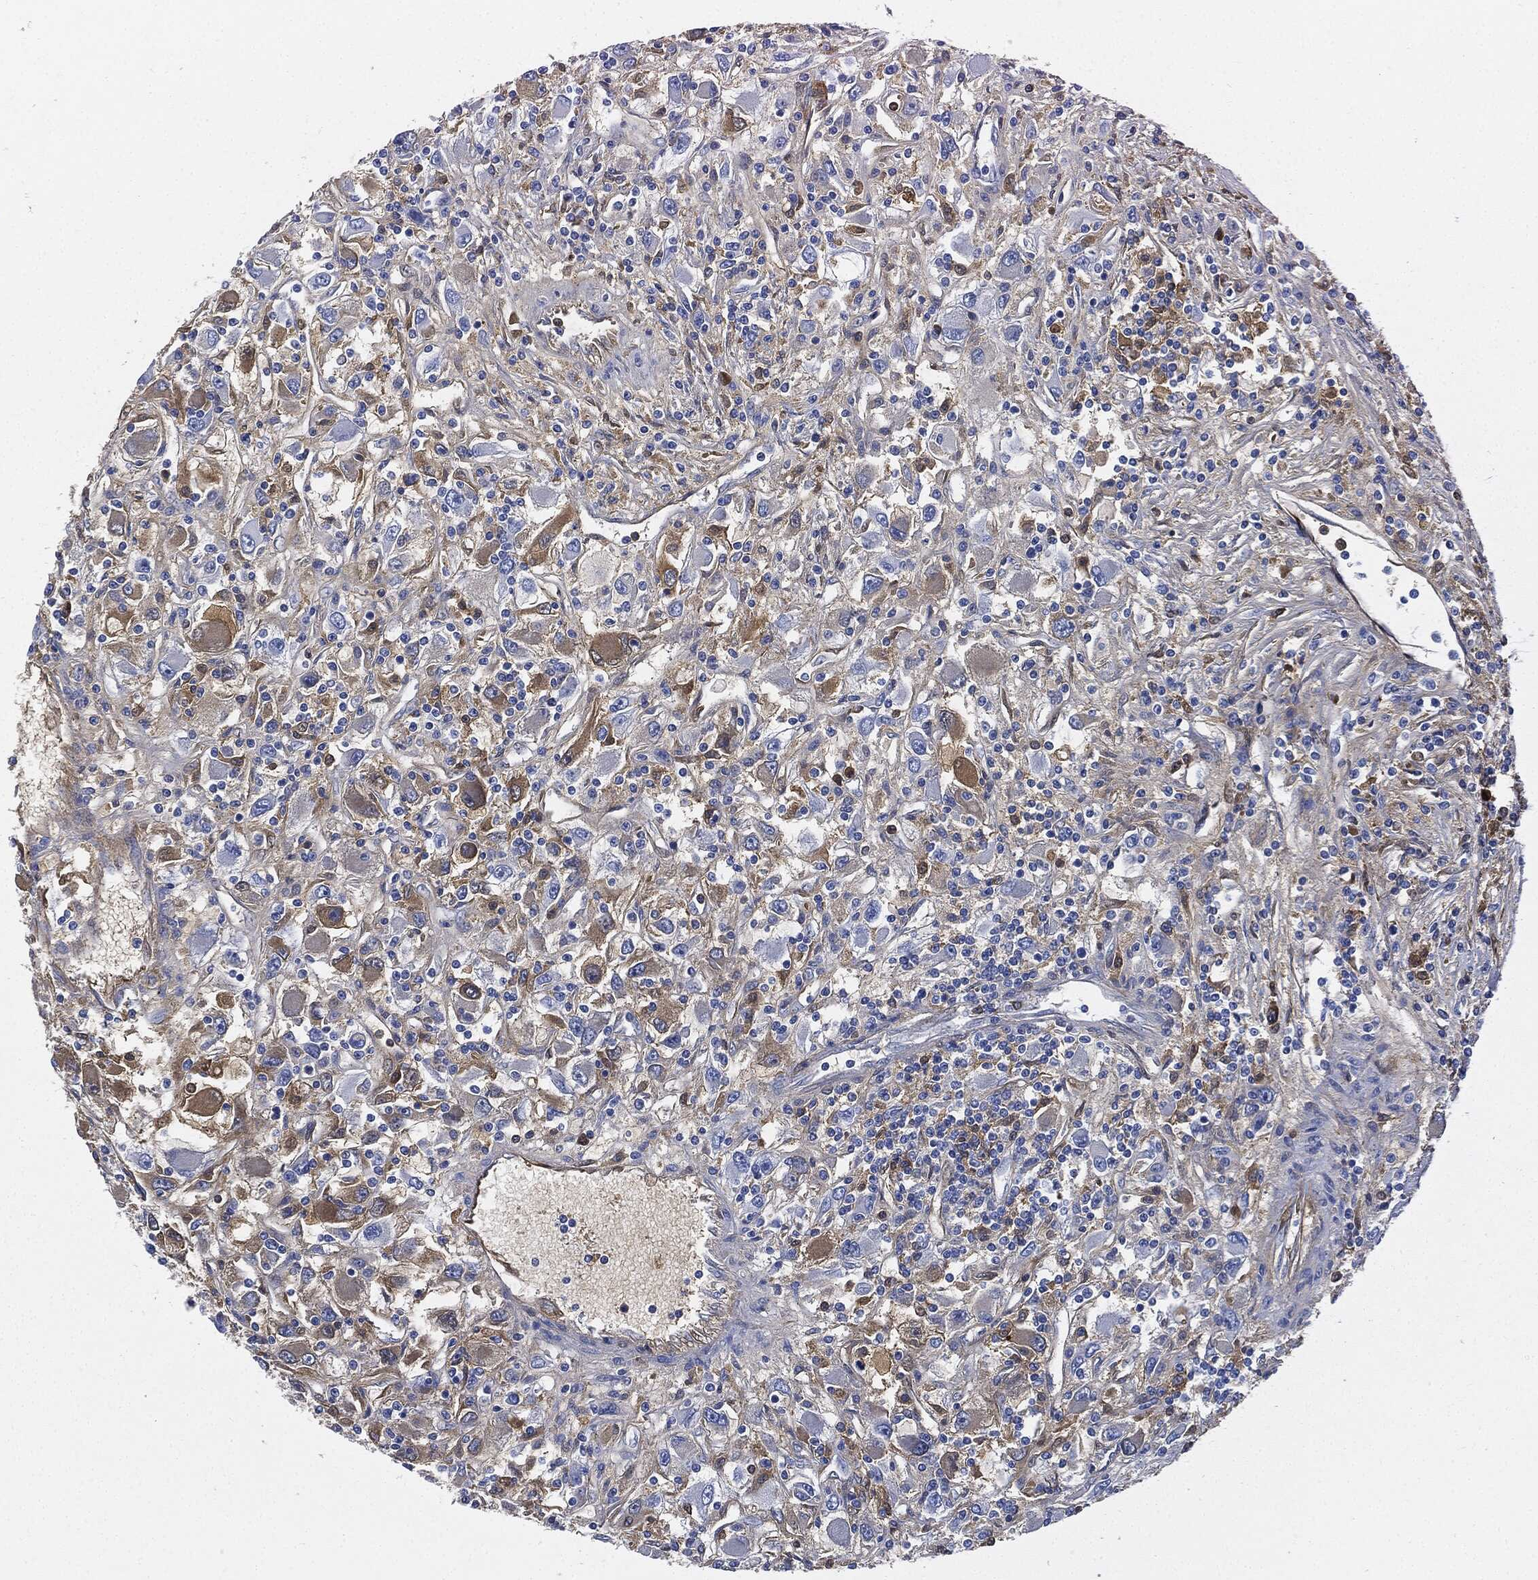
{"staining": {"intensity": "weak", "quantity": "<25%", "location": "cytoplasmic/membranous"}, "tissue": "renal cancer", "cell_type": "Tumor cells", "image_type": "cancer", "snomed": [{"axis": "morphology", "description": "Adenocarcinoma, NOS"}, {"axis": "topography", "description": "Kidney"}], "caption": "Photomicrograph shows no protein staining in tumor cells of adenocarcinoma (renal) tissue.", "gene": "IGLV6-57", "patient": {"sex": "female", "age": 67}}